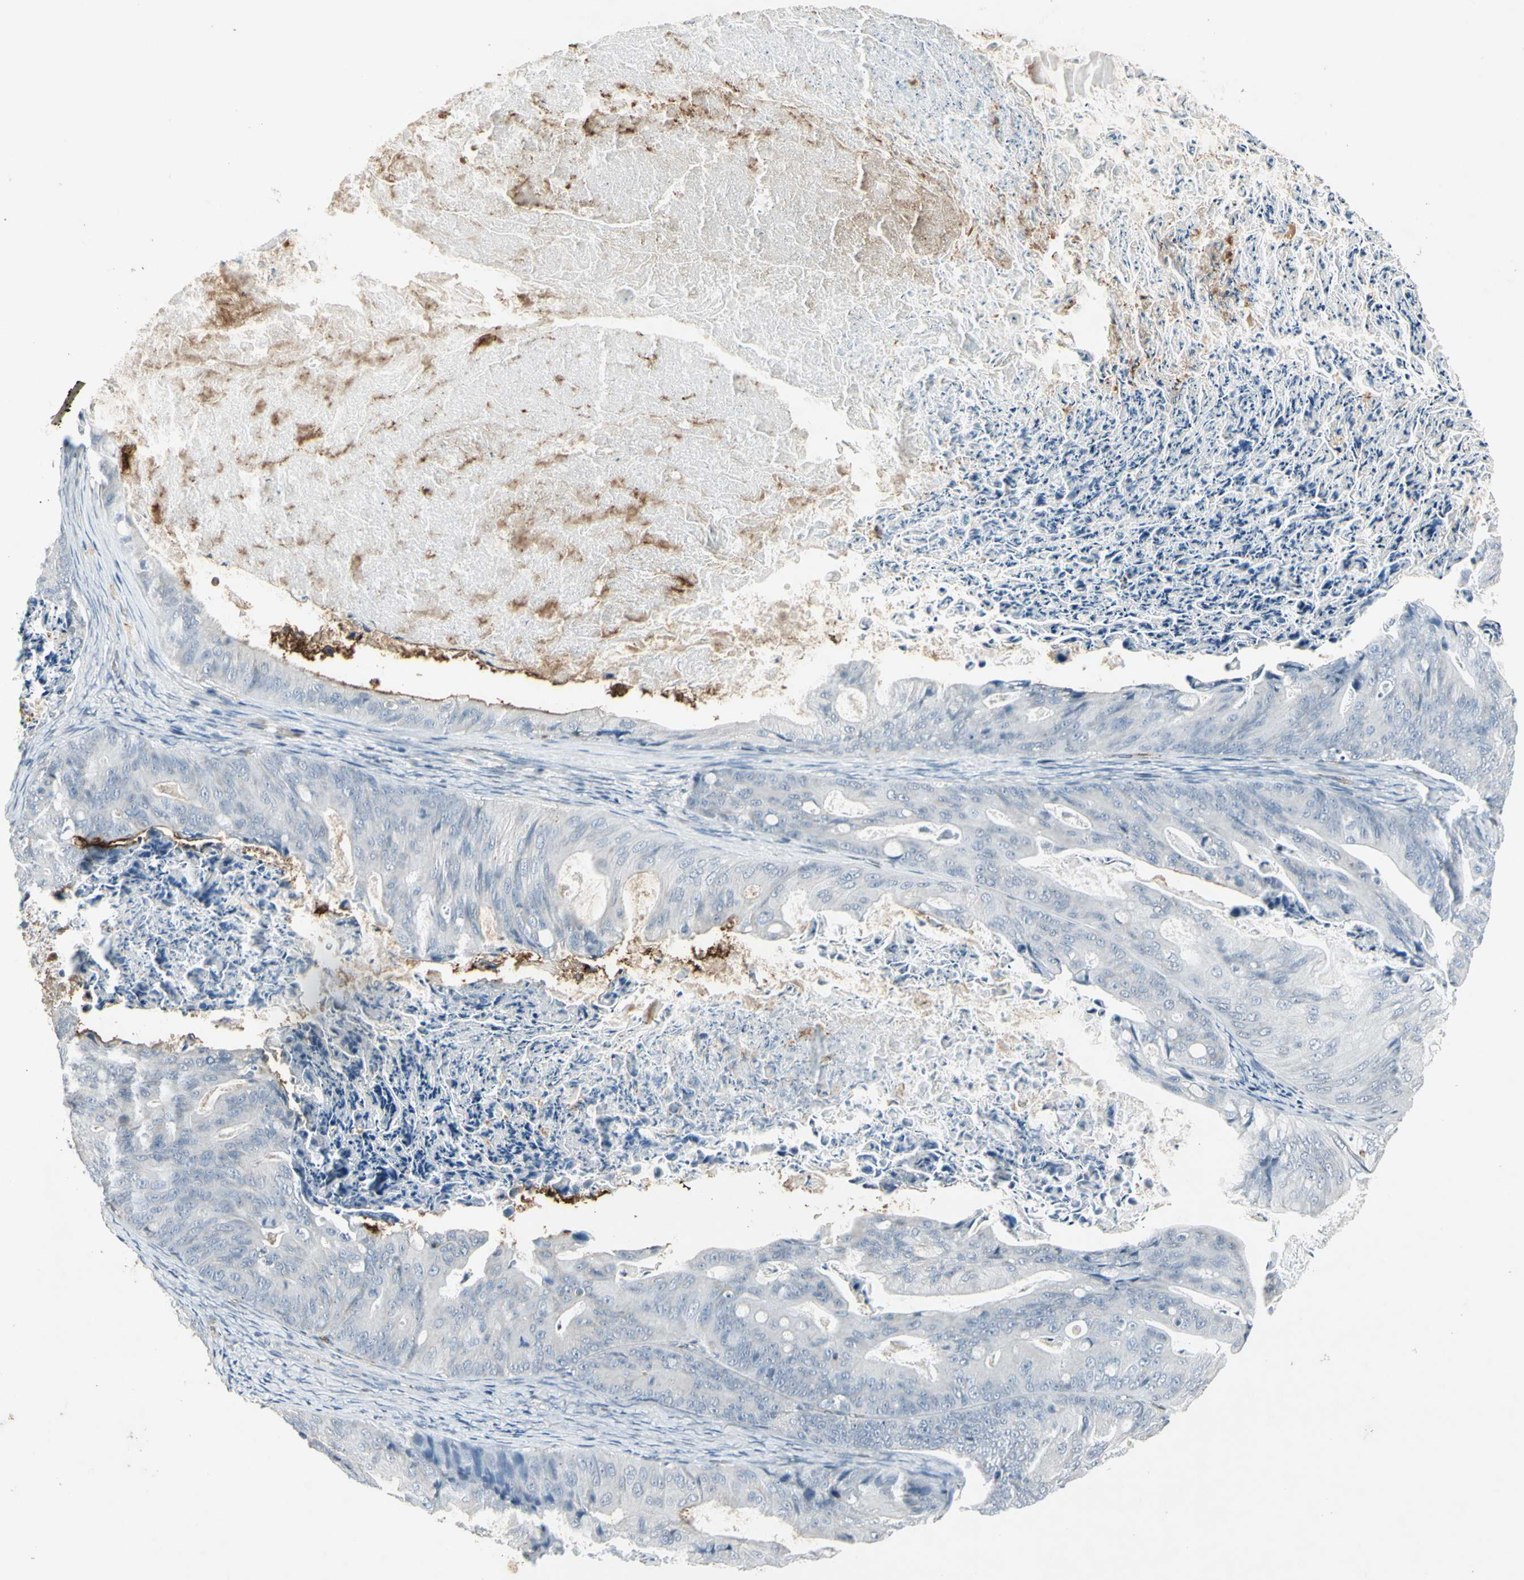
{"staining": {"intensity": "negative", "quantity": "none", "location": "none"}, "tissue": "ovarian cancer", "cell_type": "Tumor cells", "image_type": "cancer", "snomed": [{"axis": "morphology", "description": "Cystadenocarcinoma, mucinous, NOS"}, {"axis": "topography", "description": "Ovary"}], "caption": "The photomicrograph demonstrates no staining of tumor cells in ovarian cancer.", "gene": "IGHM", "patient": {"sex": "female", "age": 37}}